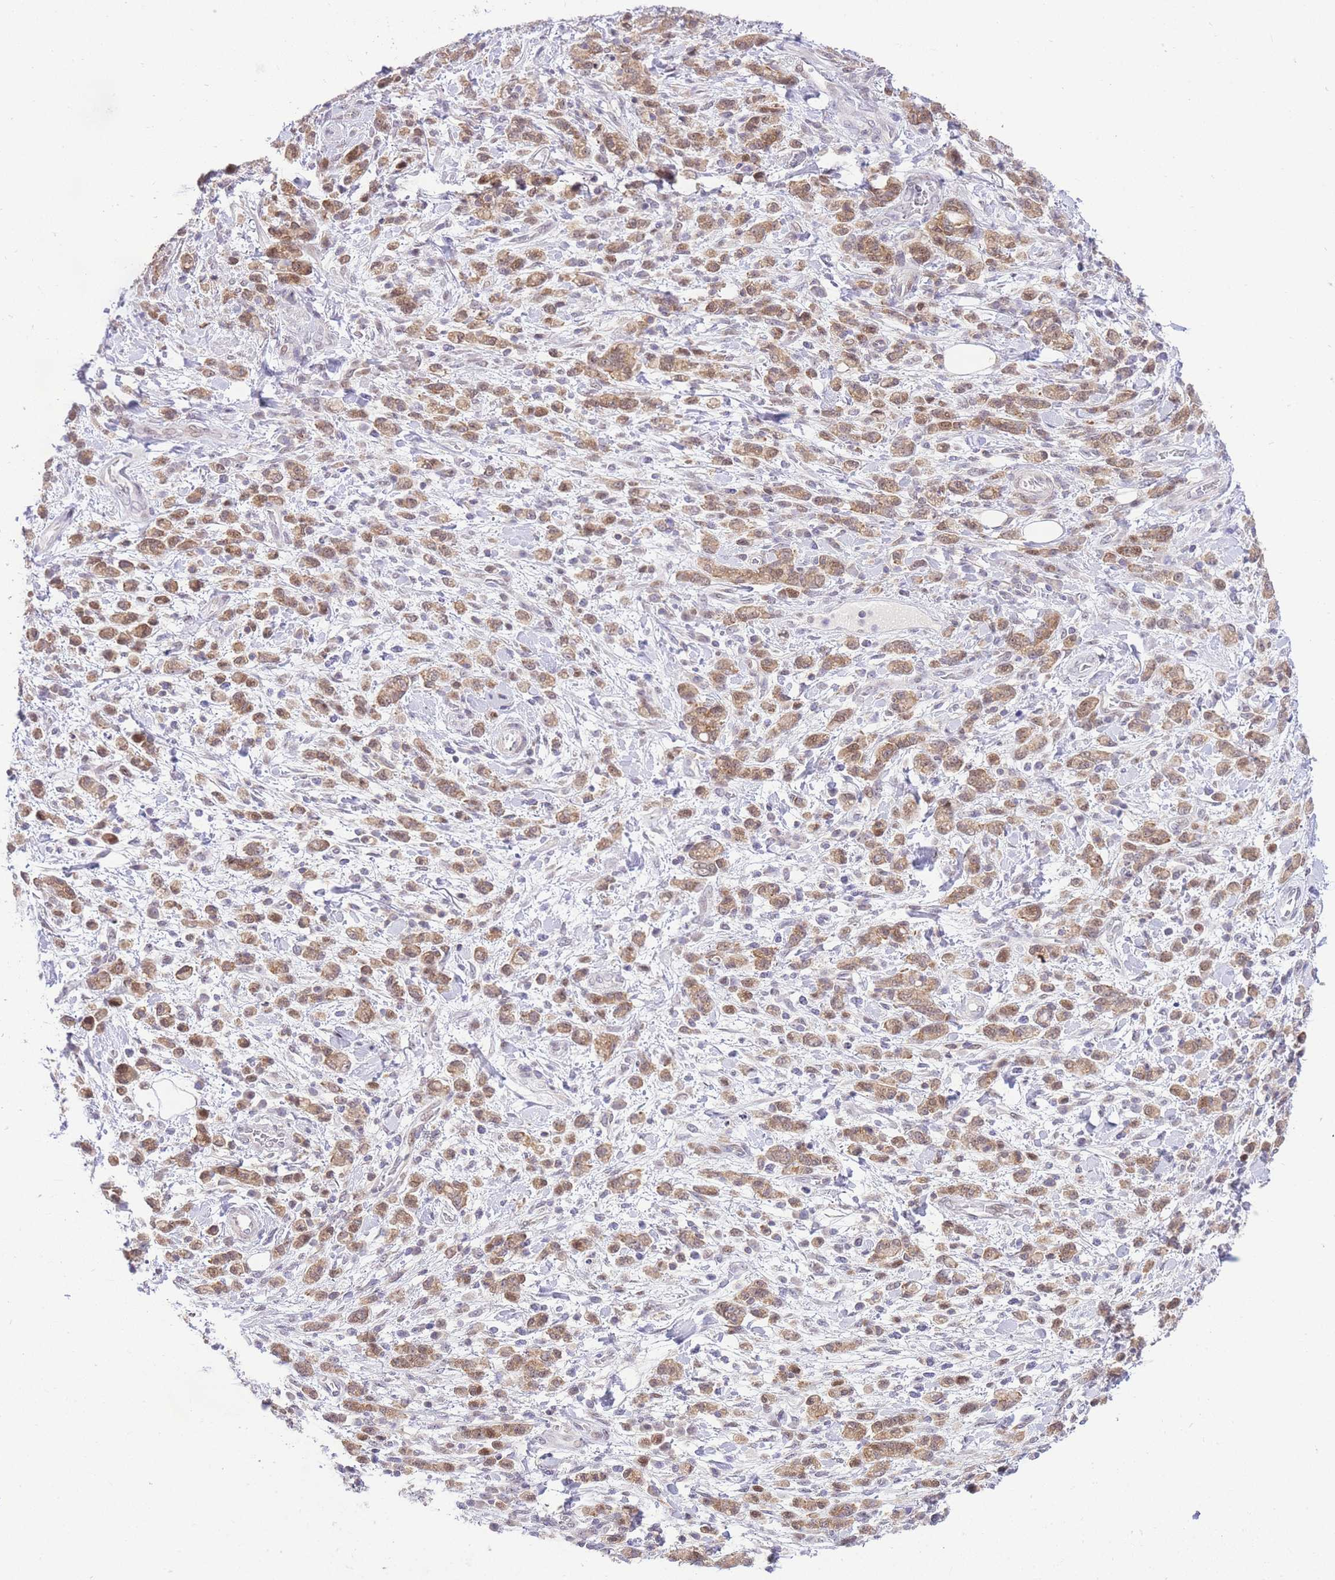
{"staining": {"intensity": "moderate", "quantity": ">75%", "location": "cytoplasmic/membranous,nuclear"}, "tissue": "stomach cancer", "cell_type": "Tumor cells", "image_type": "cancer", "snomed": [{"axis": "morphology", "description": "Adenocarcinoma, NOS"}, {"axis": "topography", "description": "Stomach"}], "caption": "Tumor cells demonstrate medium levels of moderate cytoplasmic/membranous and nuclear staining in about >75% of cells in adenocarcinoma (stomach).", "gene": "STK39", "patient": {"sex": "male", "age": 77}}